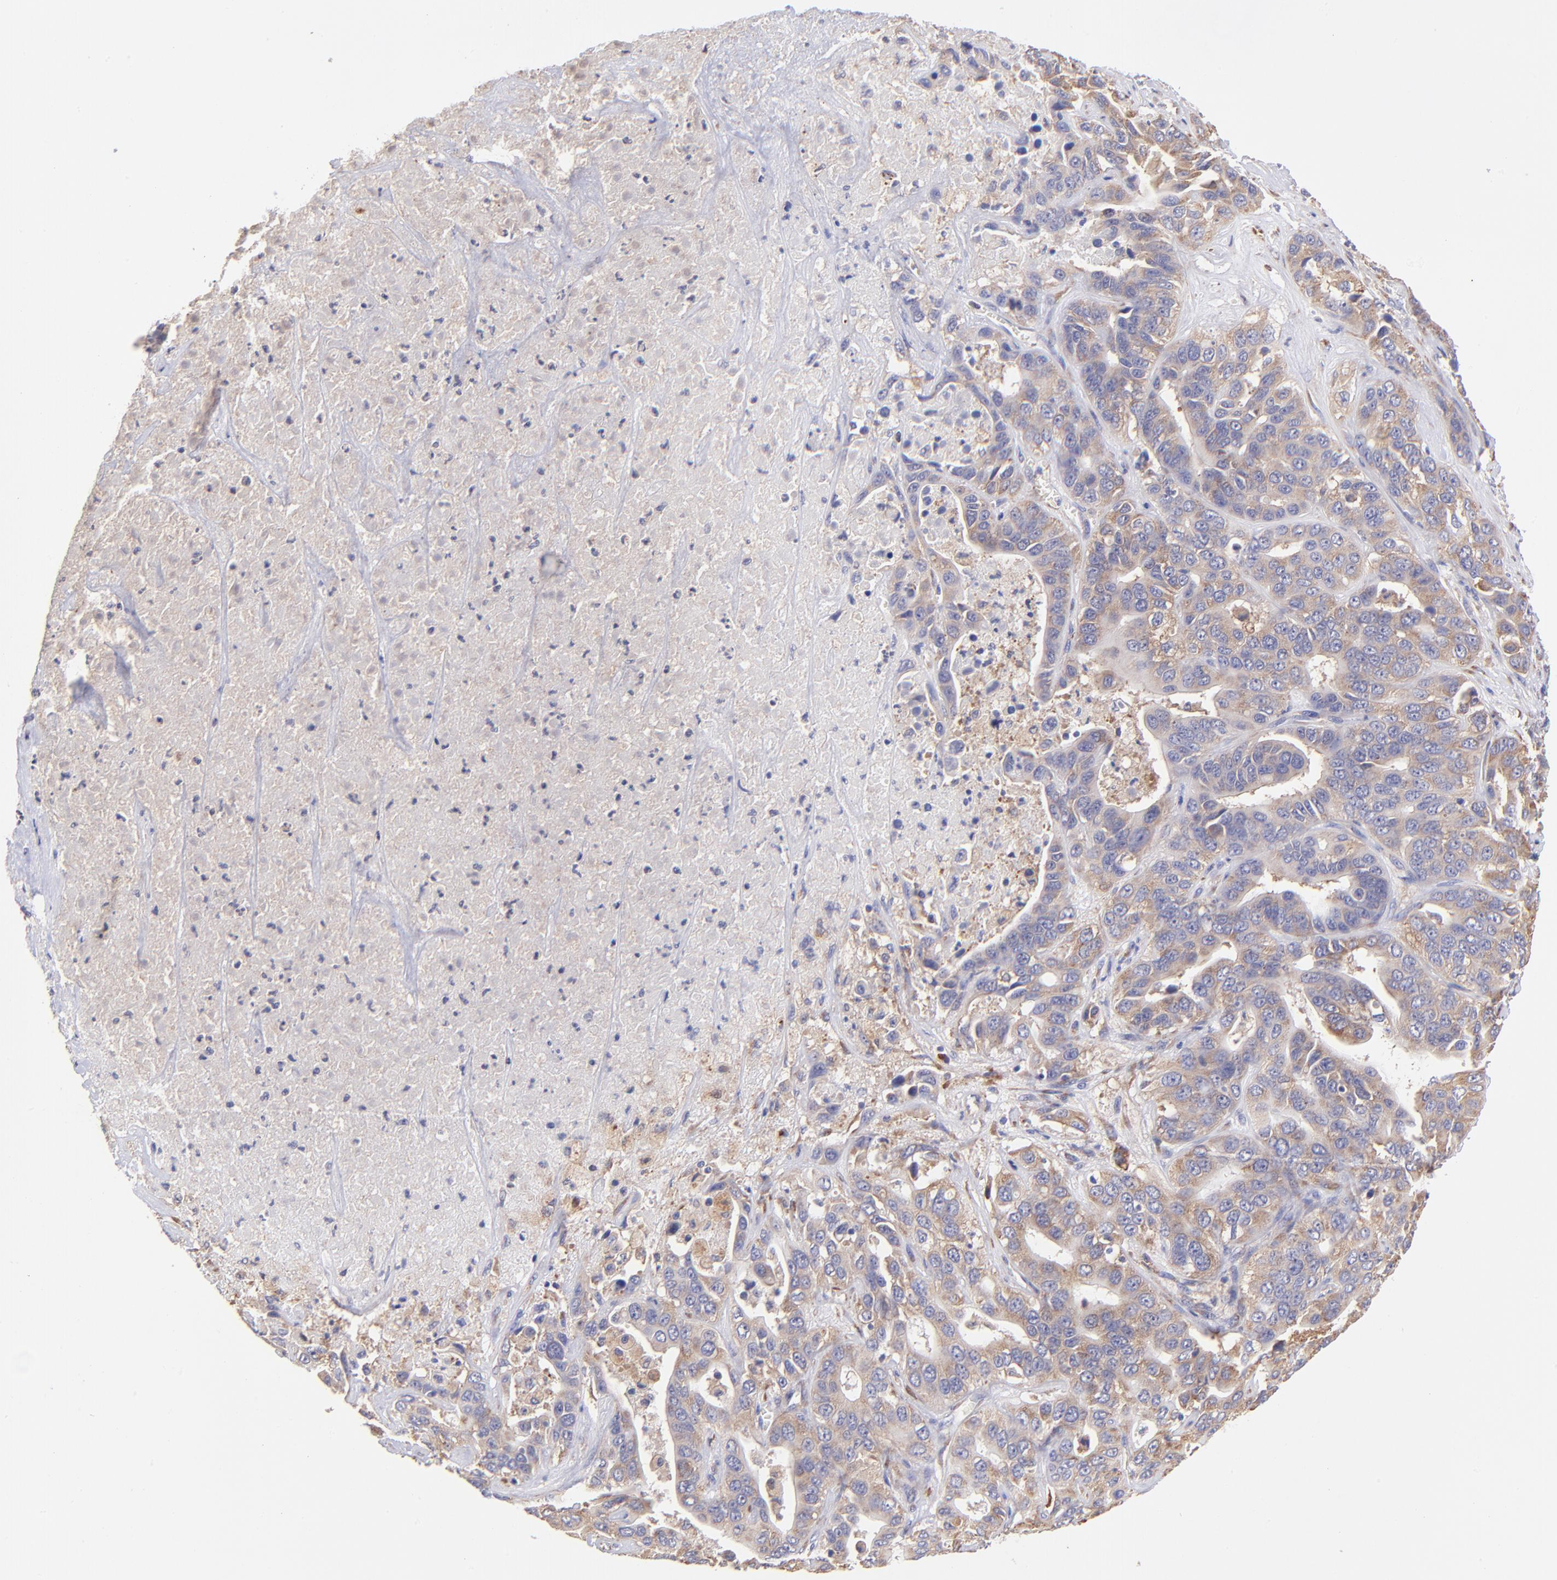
{"staining": {"intensity": "moderate", "quantity": "25%-75%", "location": "cytoplasmic/membranous"}, "tissue": "liver cancer", "cell_type": "Tumor cells", "image_type": "cancer", "snomed": [{"axis": "morphology", "description": "Cholangiocarcinoma"}, {"axis": "topography", "description": "Liver"}], "caption": "Immunohistochemistry (DAB) staining of human liver cancer demonstrates moderate cytoplasmic/membranous protein positivity in approximately 25%-75% of tumor cells.", "gene": "RPL11", "patient": {"sex": "female", "age": 52}}